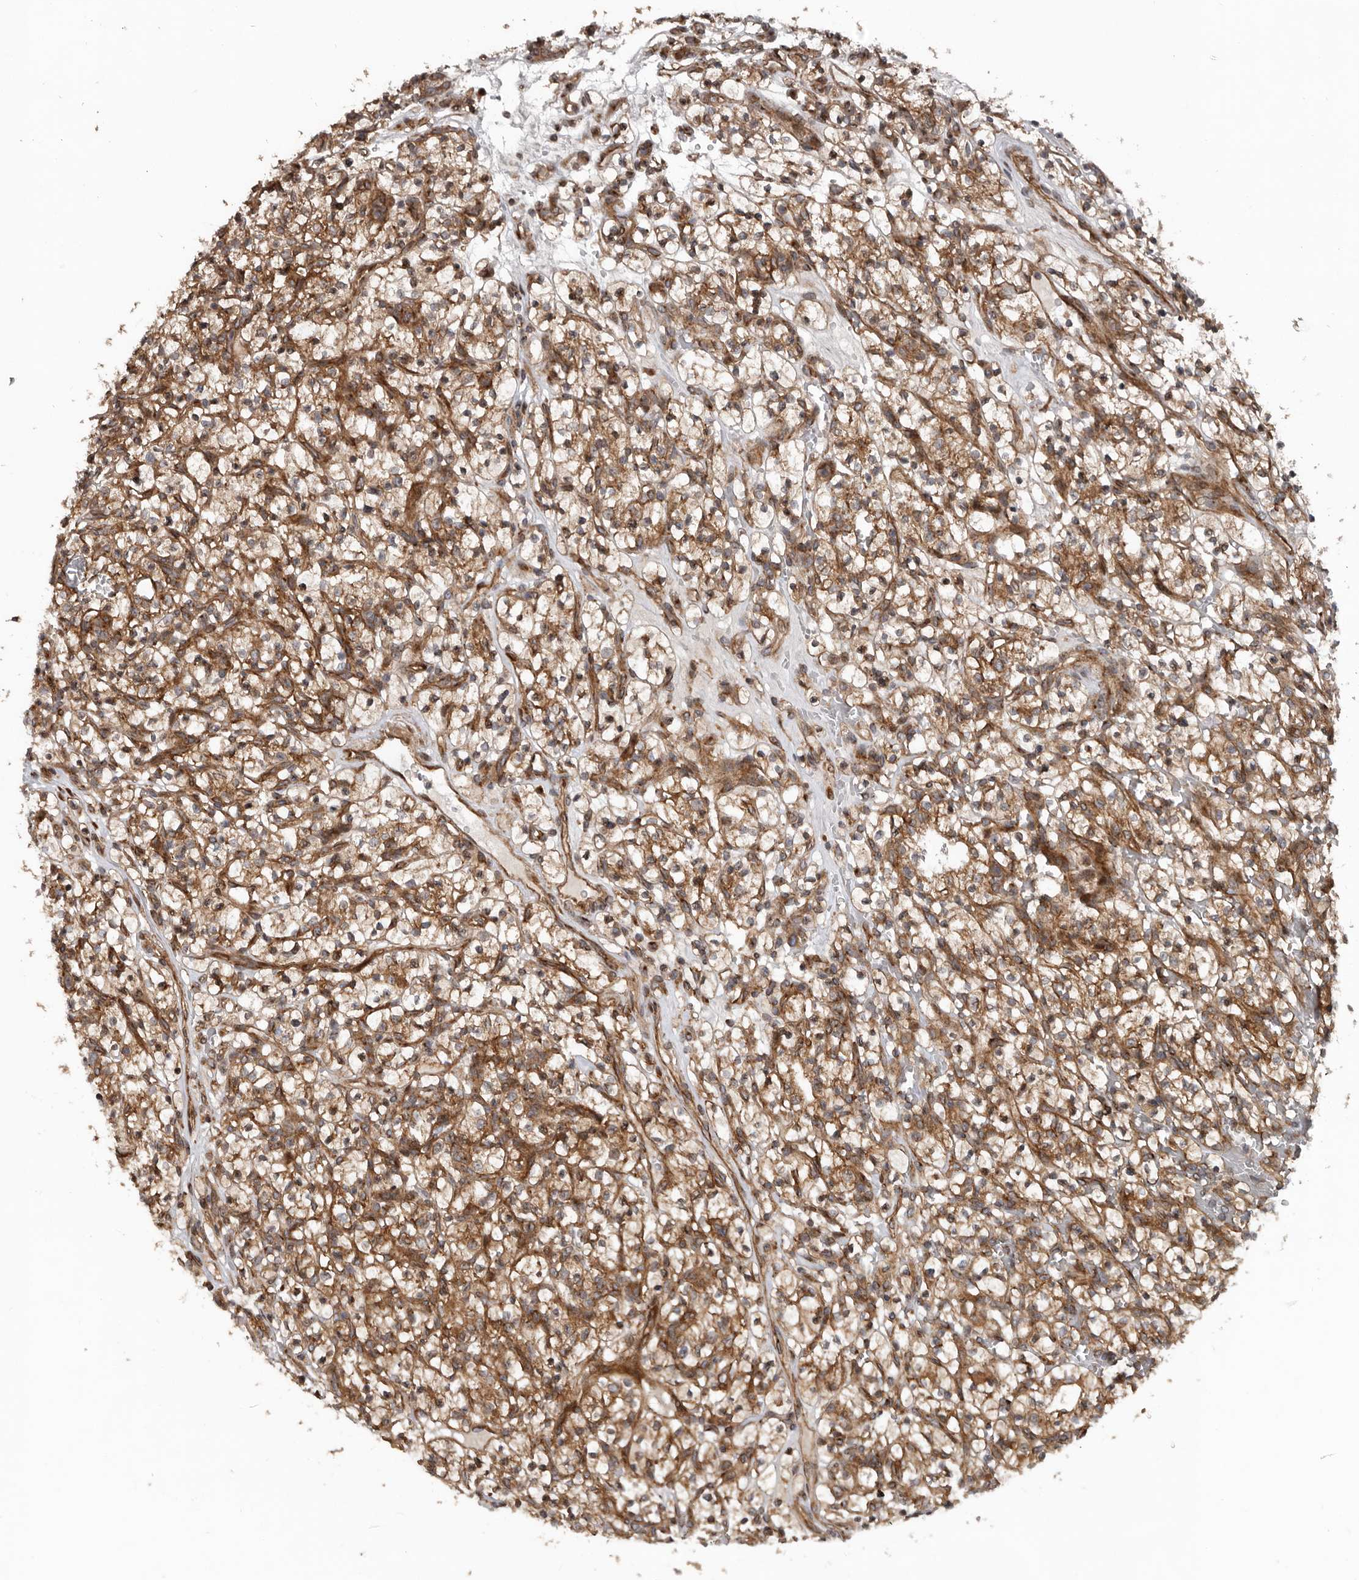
{"staining": {"intensity": "moderate", "quantity": ">75%", "location": "cytoplasmic/membranous"}, "tissue": "renal cancer", "cell_type": "Tumor cells", "image_type": "cancer", "snomed": [{"axis": "morphology", "description": "Adenocarcinoma, NOS"}, {"axis": "topography", "description": "Kidney"}], "caption": "Tumor cells reveal medium levels of moderate cytoplasmic/membranous staining in about >75% of cells in adenocarcinoma (renal). (brown staining indicates protein expression, while blue staining denotes nuclei).", "gene": "CCDC190", "patient": {"sex": "female", "age": 57}}